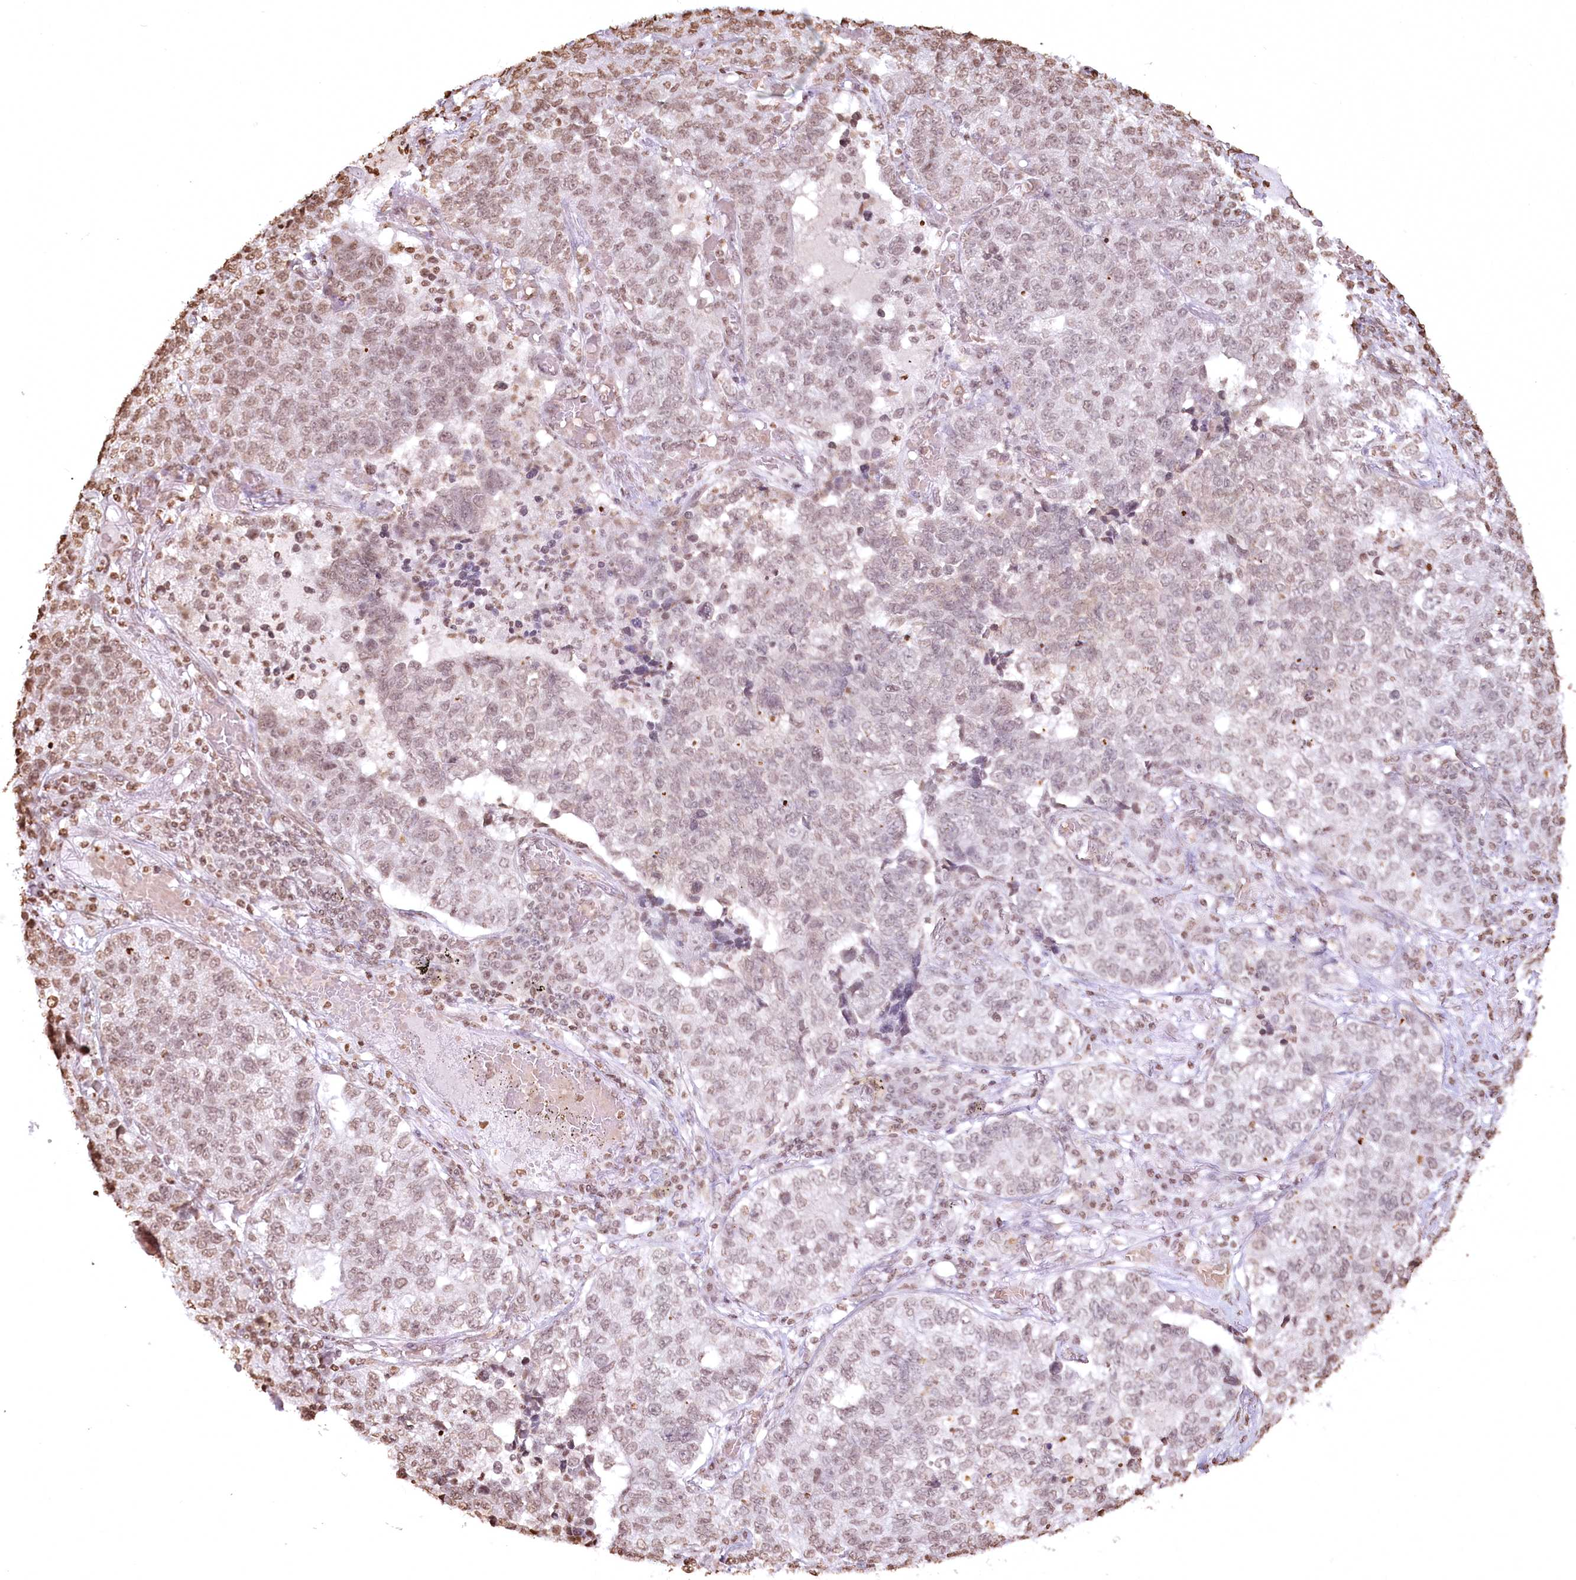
{"staining": {"intensity": "weak", "quantity": "25%-75%", "location": "nuclear"}, "tissue": "lung cancer", "cell_type": "Tumor cells", "image_type": "cancer", "snomed": [{"axis": "morphology", "description": "Adenocarcinoma, NOS"}, {"axis": "topography", "description": "Lung"}], "caption": "The immunohistochemical stain shows weak nuclear expression in tumor cells of lung cancer (adenocarcinoma) tissue. (Brightfield microscopy of DAB IHC at high magnification).", "gene": "FAM13A", "patient": {"sex": "male", "age": 49}}